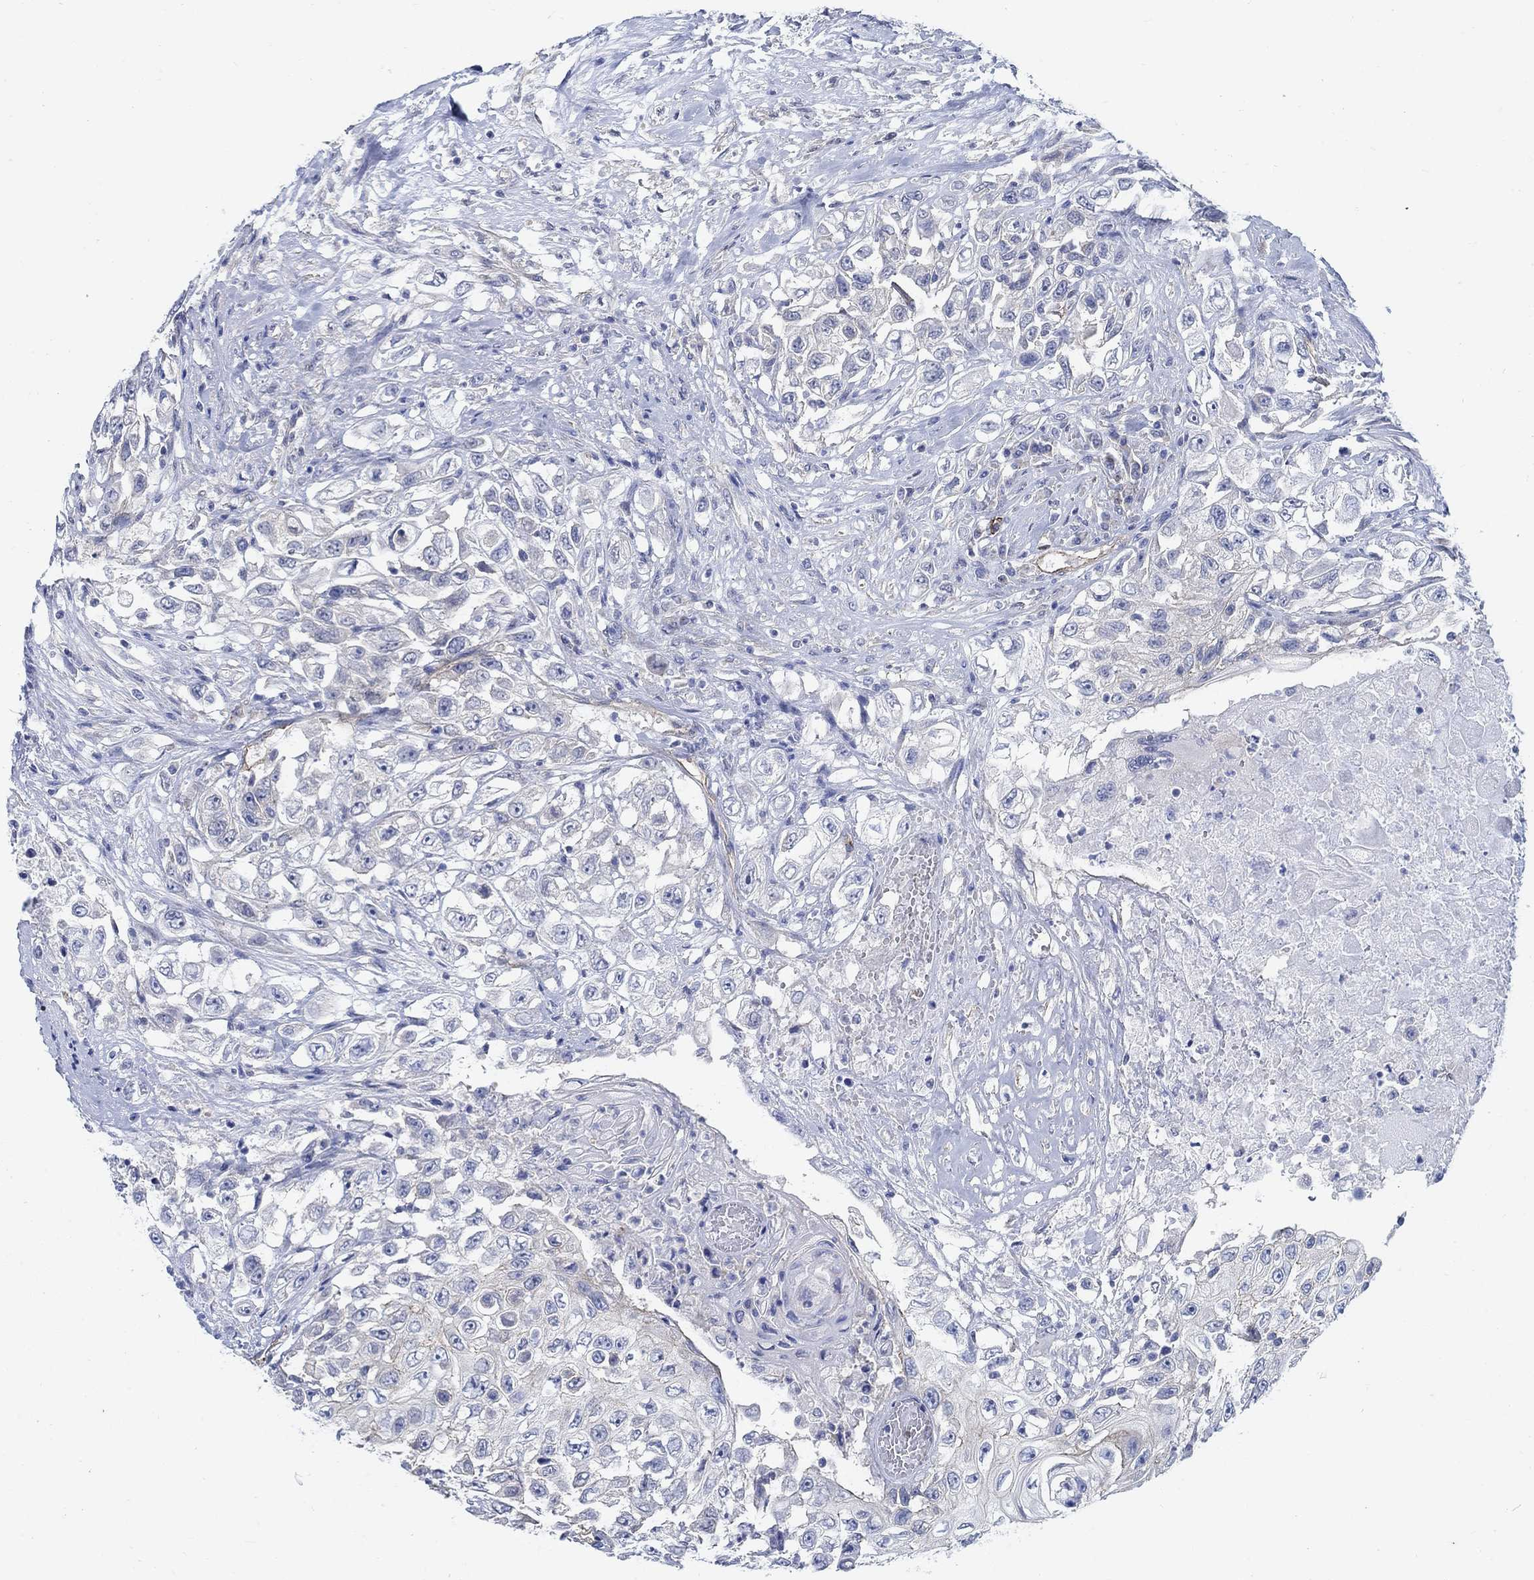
{"staining": {"intensity": "negative", "quantity": "none", "location": "none"}, "tissue": "urothelial cancer", "cell_type": "Tumor cells", "image_type": "cancer", "snomed": [{"axis": "morphology", "description": "Urothelial carcinoma, High grade"}, {"axis": "topography", "description": "Urinary bladder"}], "caption": "Protein analysis of urothelial cancer shows no significant positivity in tumor cells.", "gene": "TMEM198", "patient": {"sex": "female", "age": 56}}